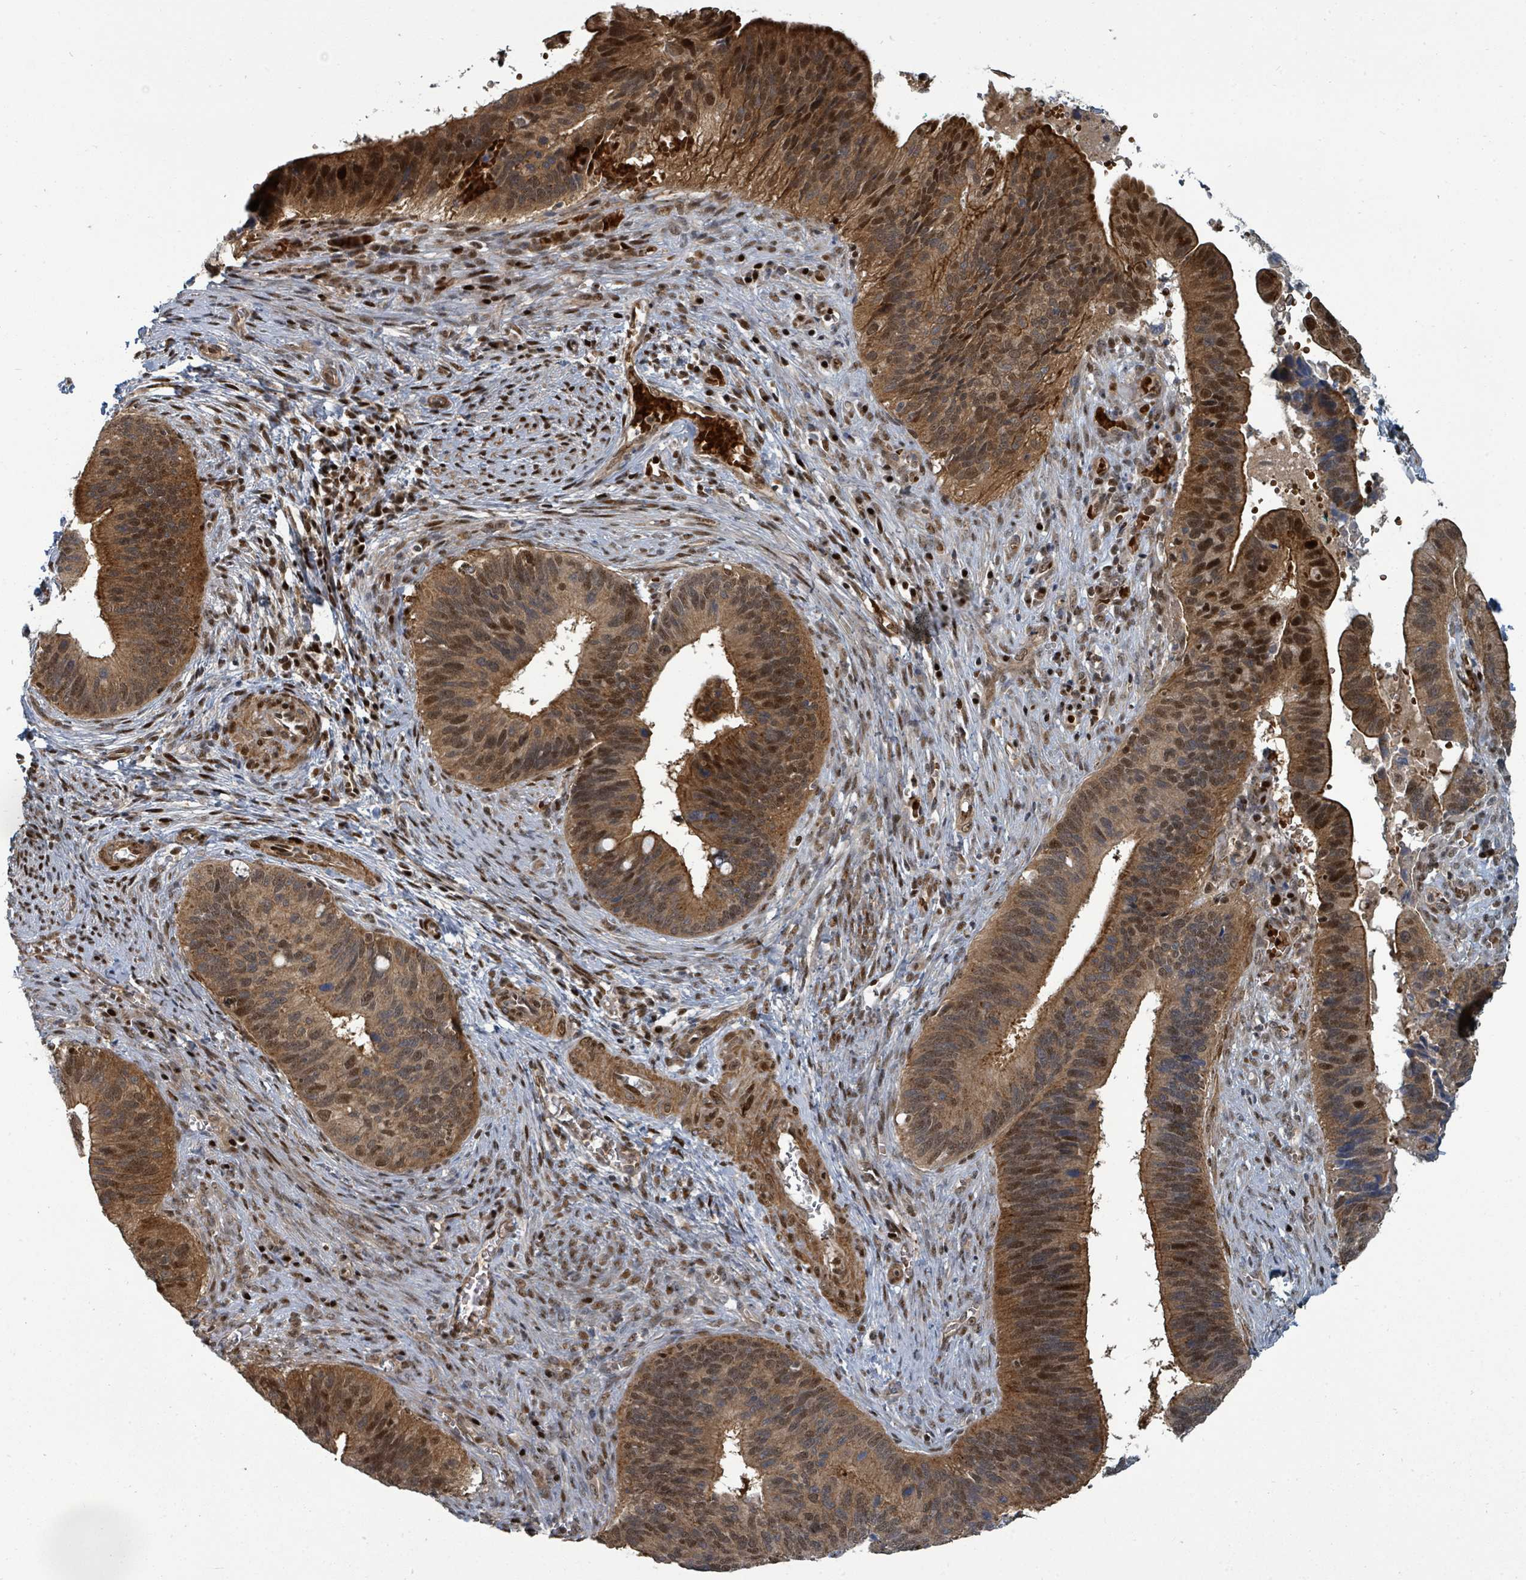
{"staining": {"intensity": "moderate", "quantity": ">75%", "location": "cytoplasmic/membranous,nuclear"}, "tissue": "cervical cancer", "cell_type": "Tumor cells", "image_type": "cancer", "snomed": [{"axis": "morphology", "description": "Adenocarcinoma, NOS"}, {"axis": "topography", "description": "Cervix"}], "caption": "There is medium levels of moderate cytoplasmic/membranous and nuclear staining in tumor cells of cervical adenocarcinoma, as demonstrated by immunohistochemical staining (brown color).", "gene": "TRDMT1", "patient": {"sex": "female", "age": 42}}